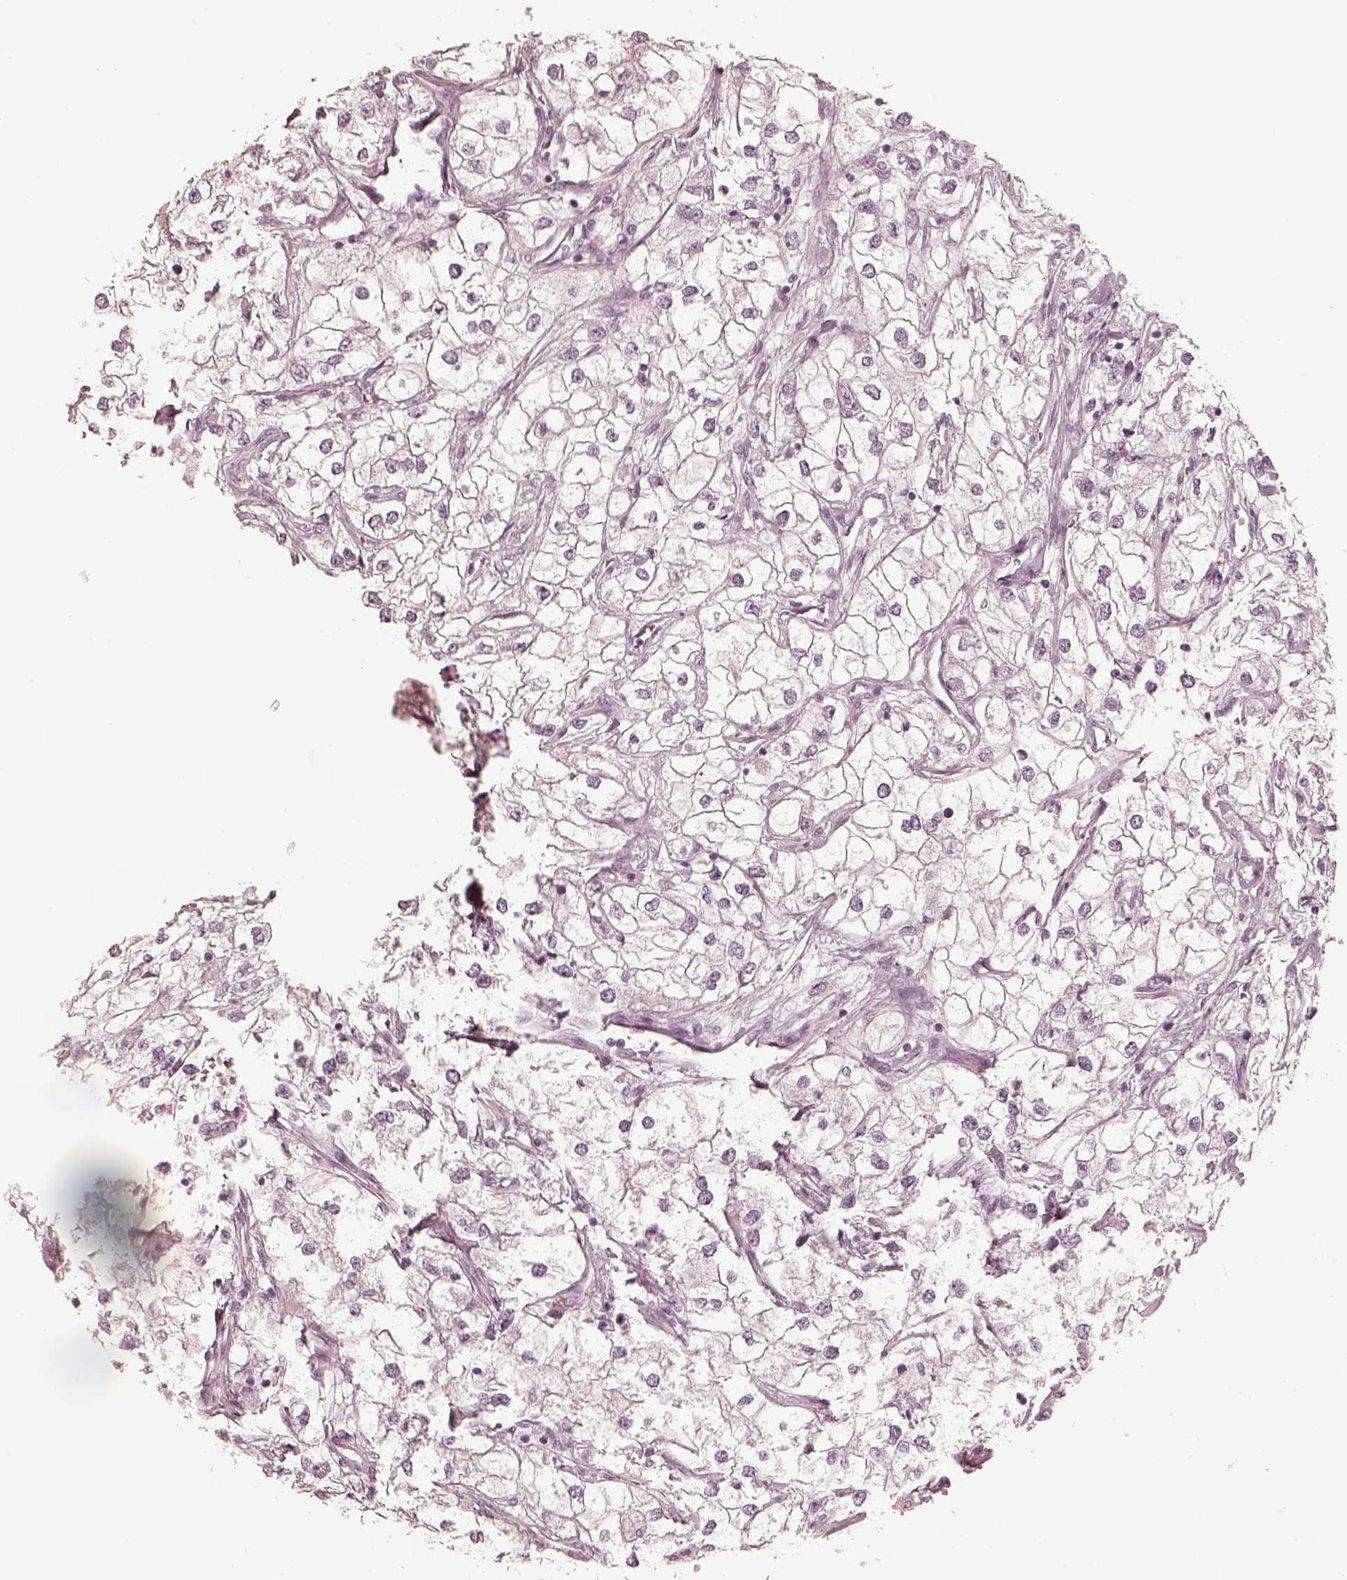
{"staining": {"intensity": "negative", "quantity": "none", "location": "none"}, "tissue": "renal cancer", "cell_type": "Tumor cells", "image_type": "cancer", "snomed": [{"axis": "morphology", "description": "Adenocarcinoma, NOS"}, {"axis": "topography", "description": "Kidney"}], "caption": "Image shows no protein staining in tumor cells of renal cancer tissue. (DAB immunohistochemistry, high magnification).", "gene": "CALR3", "patient": {"sex": "male", "age": 59}}